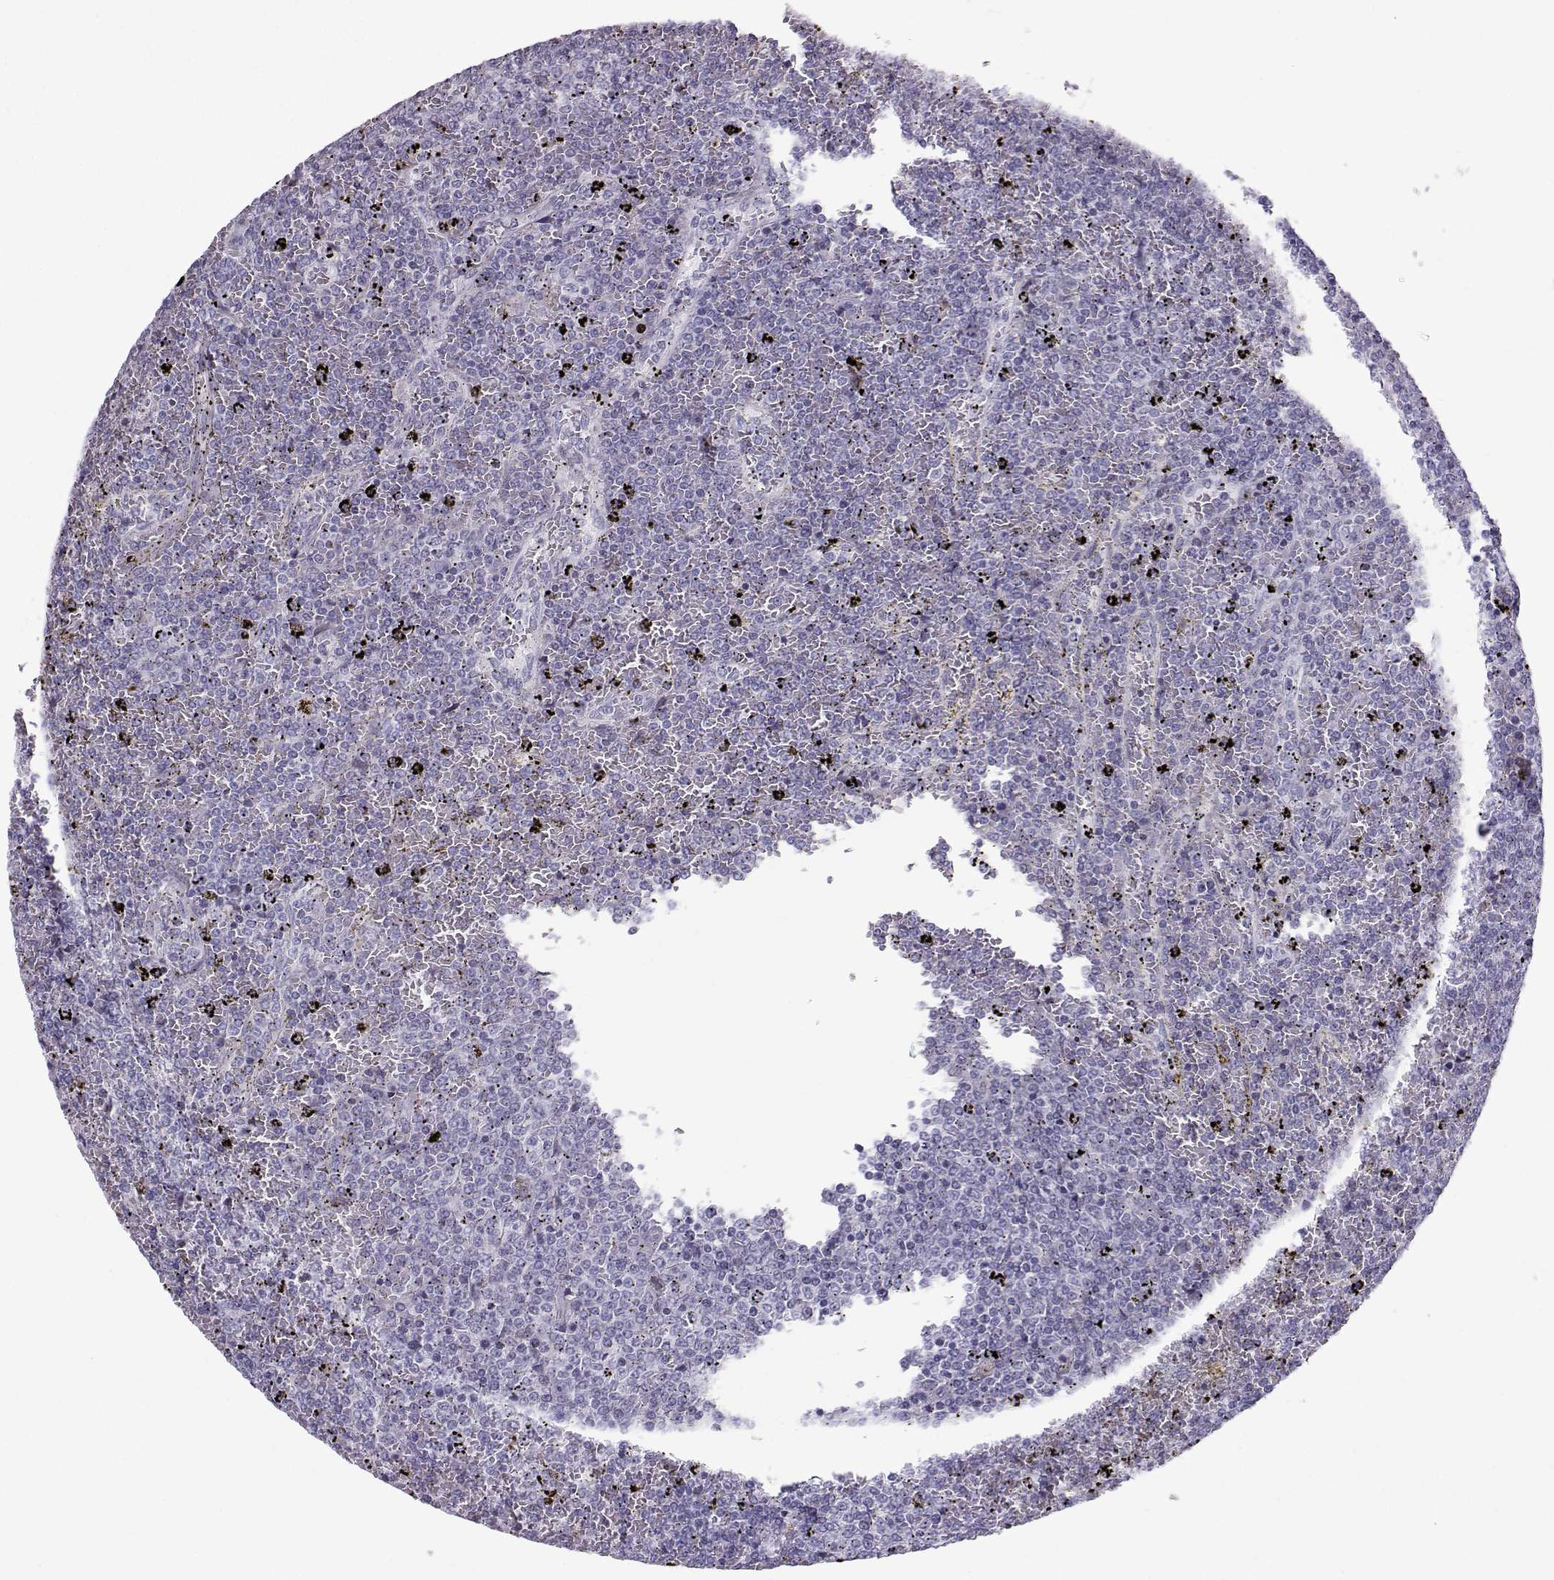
{"staining": {"intensity": "negative", "quantity": "none", "location": "none"}, "tissue": "lymphoma", "cell_type": "Tumor cells", "image_type": "cancer", "snomed": [{"axis": "morphology", "description": "Malignant lymphoma, non-Hodgkin's type, Low grade"}, {"axis": "topography", "description": "Spleen"}], "caption": "Immunohistochemistry of human lymphoma reveals no expression in tumor cells.", "gene": "DMRT3", "patient": {"sex": "female", "age": 77}}